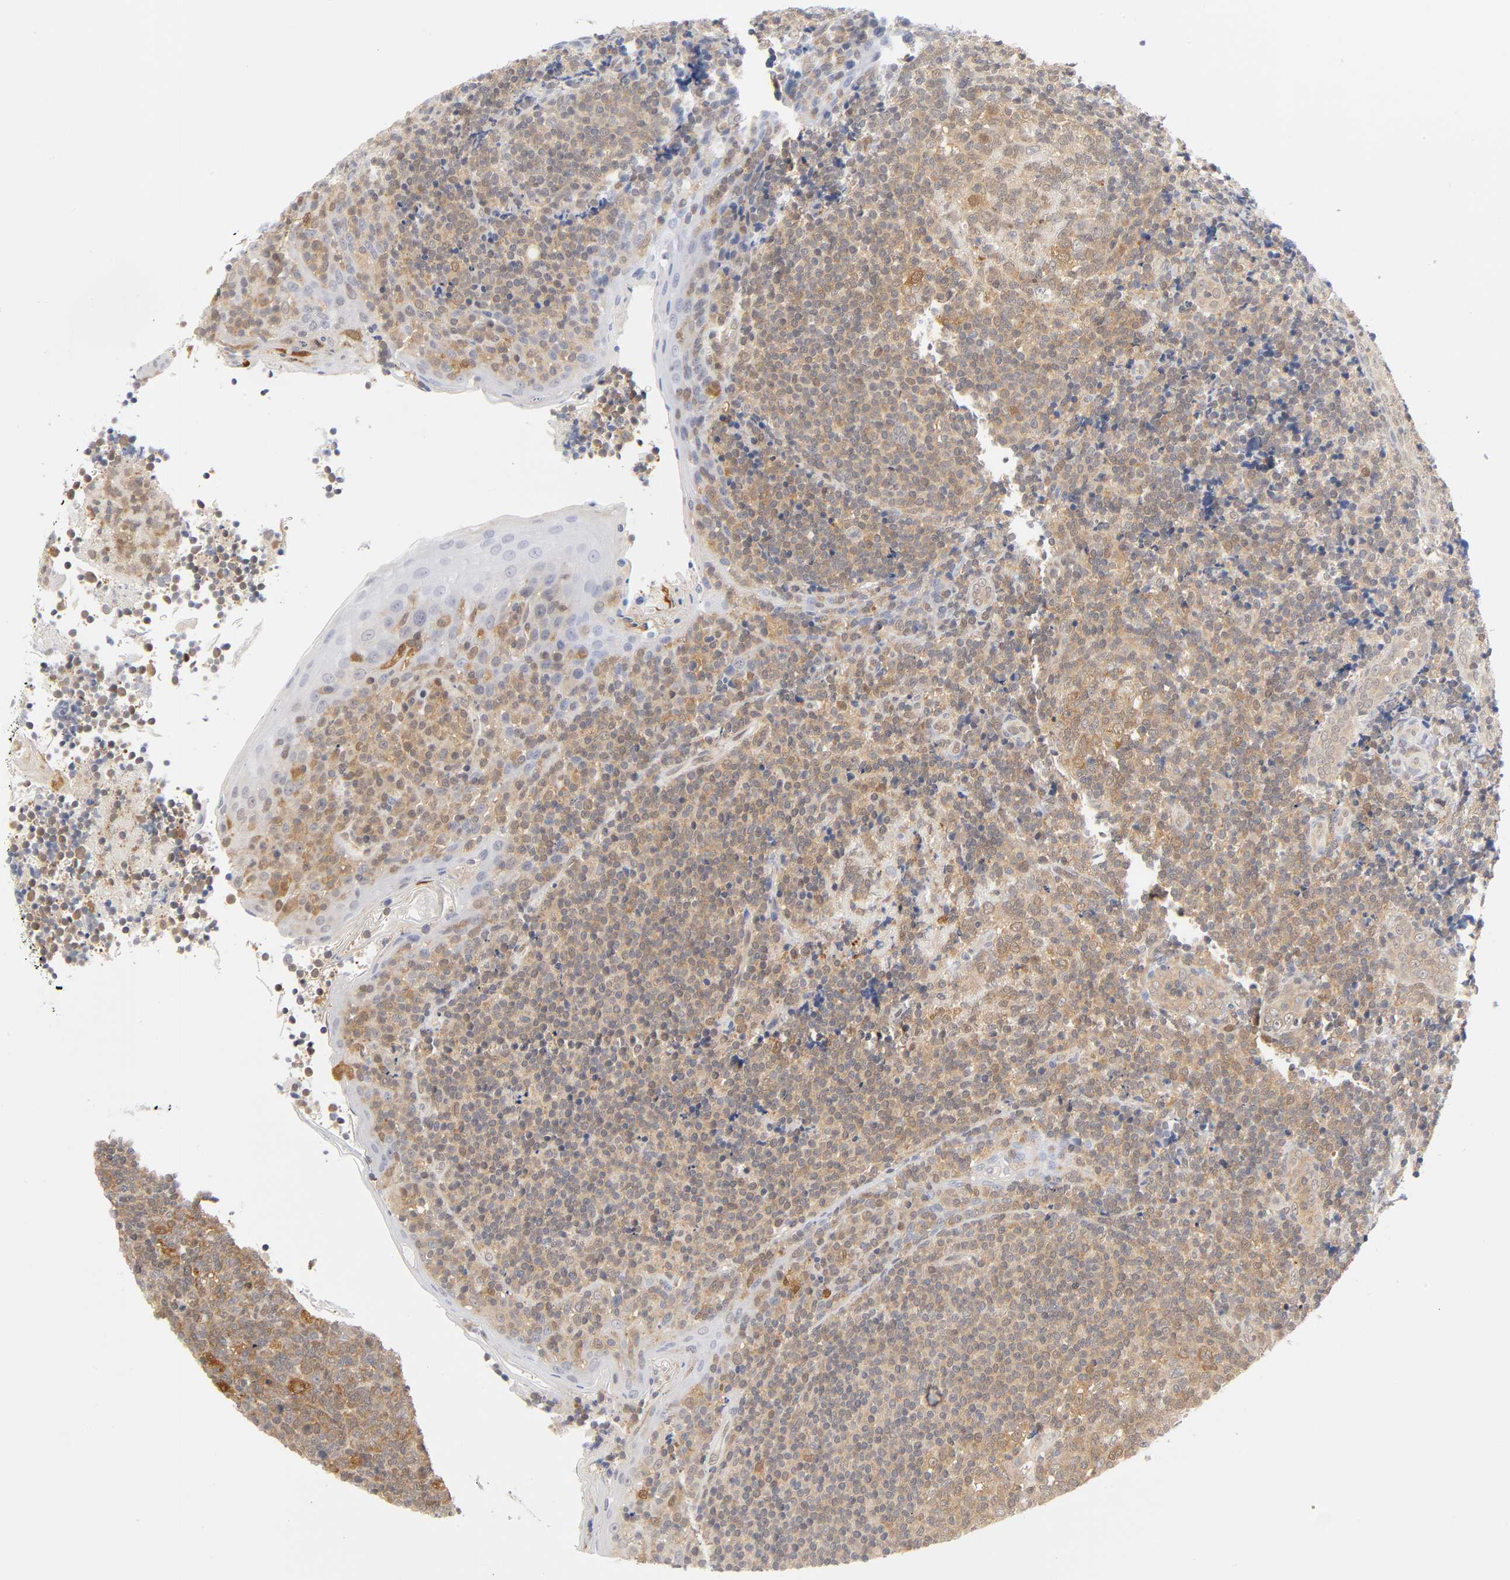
{"staining": {"intensity": "moderate", "quantity": ">75%", "location": "cytoplasmic/membranous"}, "tissue": "tonsil", "cell_type": "Germinal center cells", "image_type": "normal", "snomed": [{"axis": "morphology", "description": "Normal tissue, NOS"}, {"axis": "topography", "description": "Tonsil"}], "caption": "Immunohistochemical staining of benign tonsil exhibits >75% levels of moderate cytoplasmic/membranous protein staining in approximately >75% of germinal center cells.", "gene": "DFFB", "patient": {"sex": "male", "age": 31}}